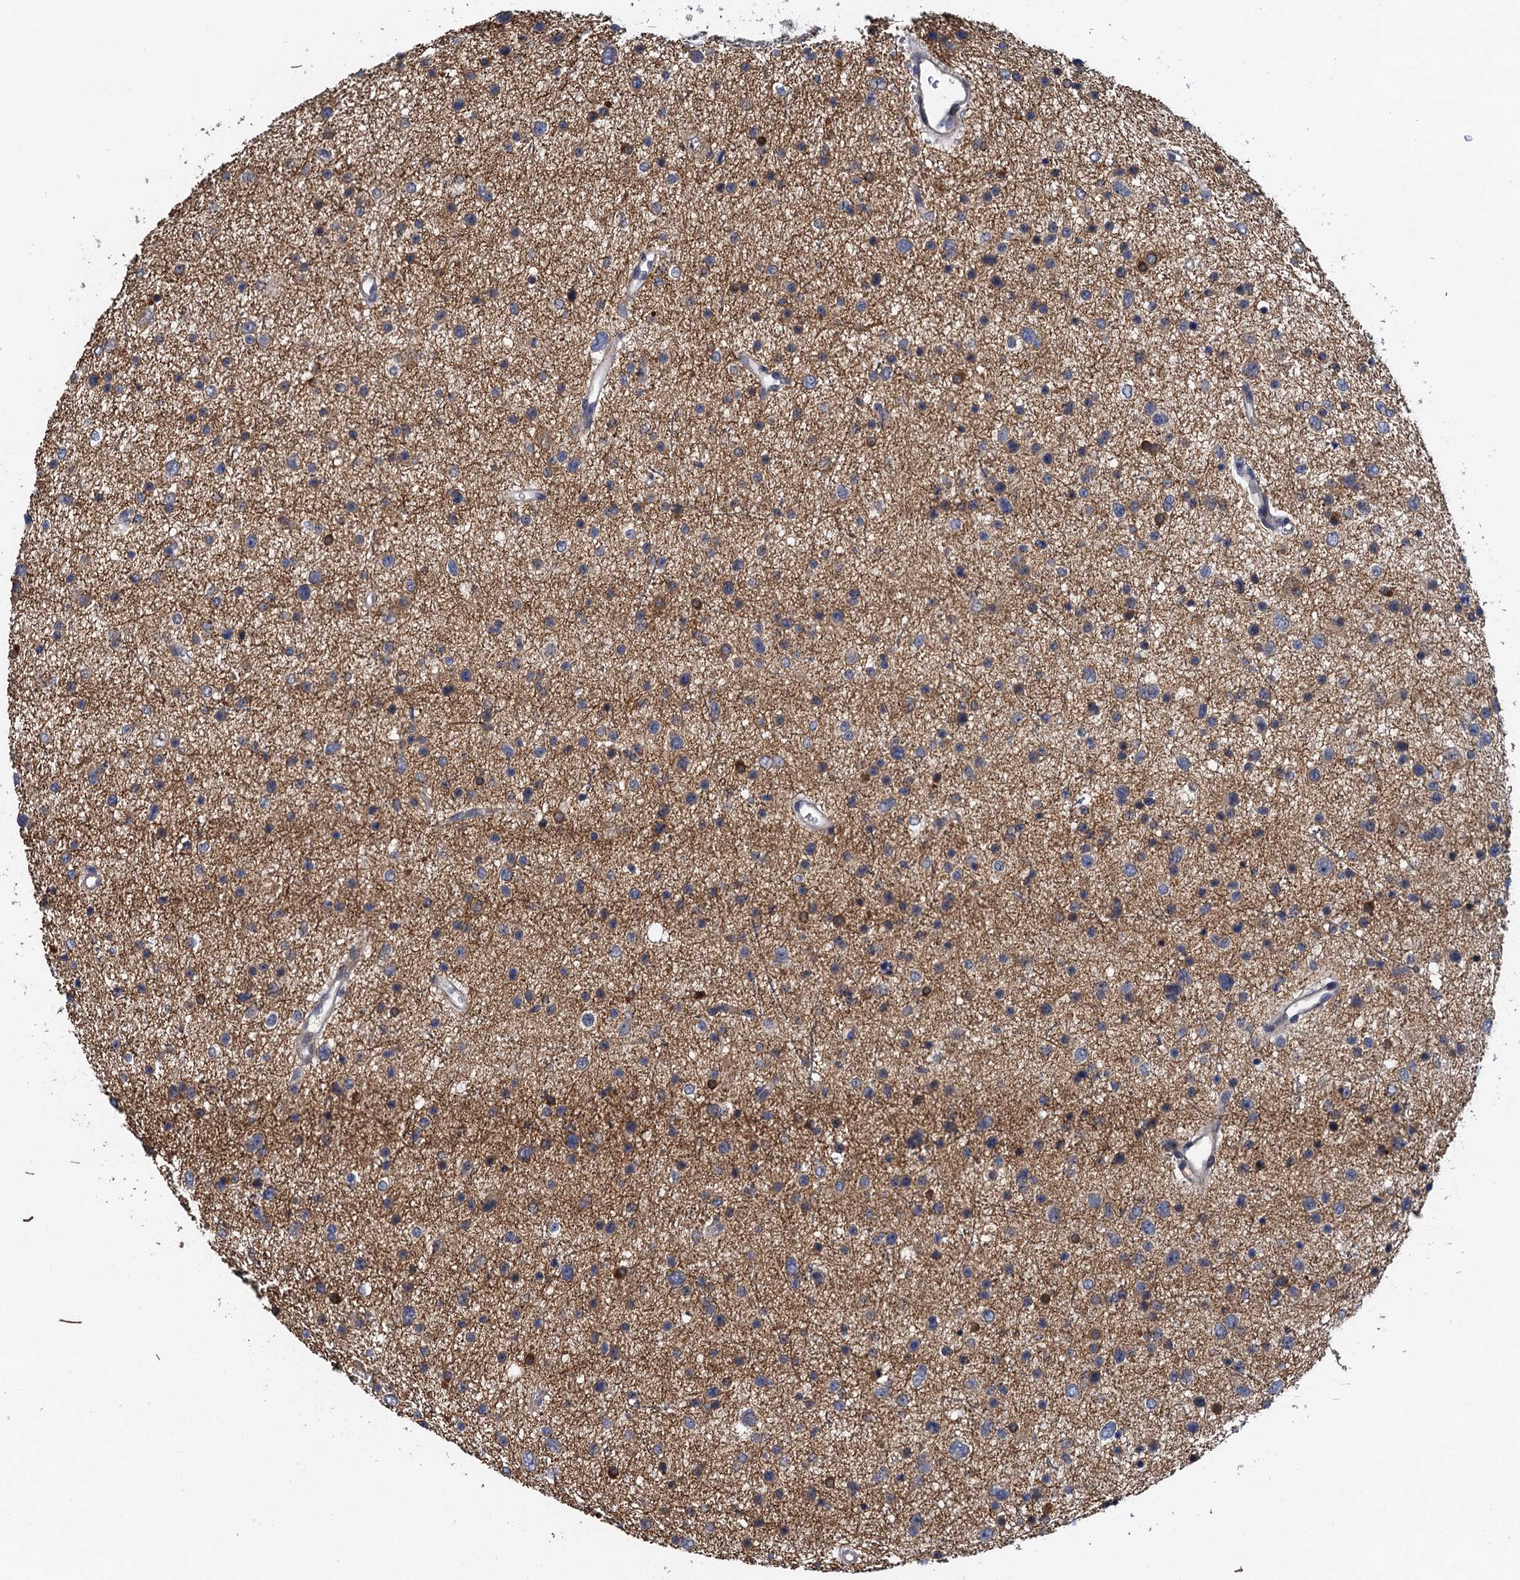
{"staining": {"intensity": "weak", "quantity": "<25%", "location": "cytoplasmic/membranous"}, "tissue": "glioma", "cell_type": "Tumor cells", "image_type": "cancer", "snomed": [{"axis": "morphology", "description": "Glioma, malignant, Low grade"}, {"axis": "topography", "description": "Brain"}], "caption": "A micrograph of malignant glioma (low-grade) stained for a protein demonstrates no brown staining in tumor cells.", "gene": "MDM1", "patient": {"sex": "female", "age": 37}}